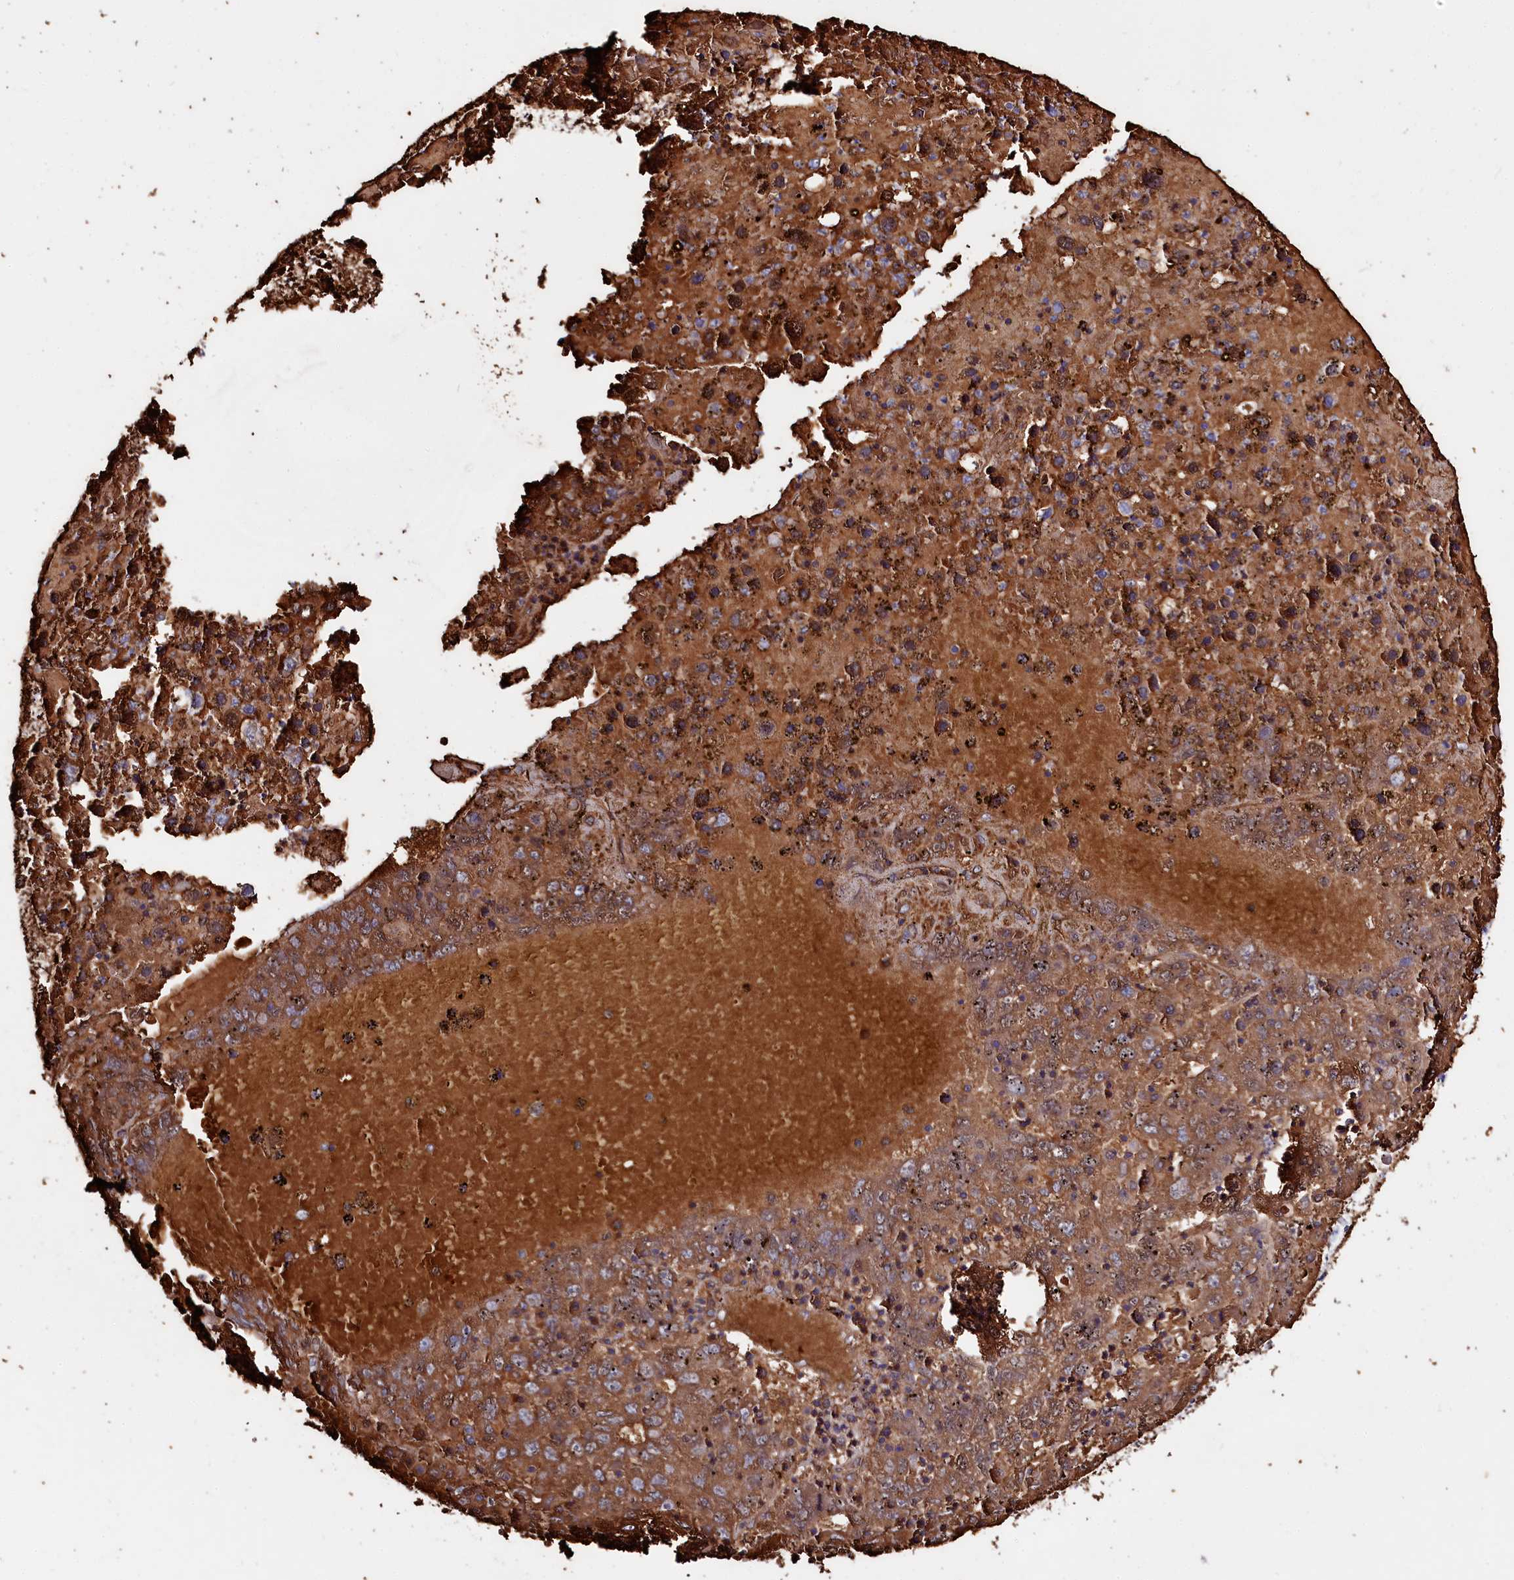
{"staining": {"intensity": "strong", "quantity": ">75%", "location": "cytoplasmic/membranous,nuclear"}, "tissue": "liver cancer", "cell_type": "Tumor cells", "image_type": "cancer", "snomed": [{"axis": "morphology", "description": "Carcinoma, Hepatocellular, NOS"}, {"axis": "topography", "description": "Liver"}], "caption": "Strong cytoplasmic/membranous and nuclear protein staining is seen in about >75% of tumor cells in hepatocellular carcinoma (liver).", "gene": "RPUSD3", "patient": {"sex": "male", "age": 49}}